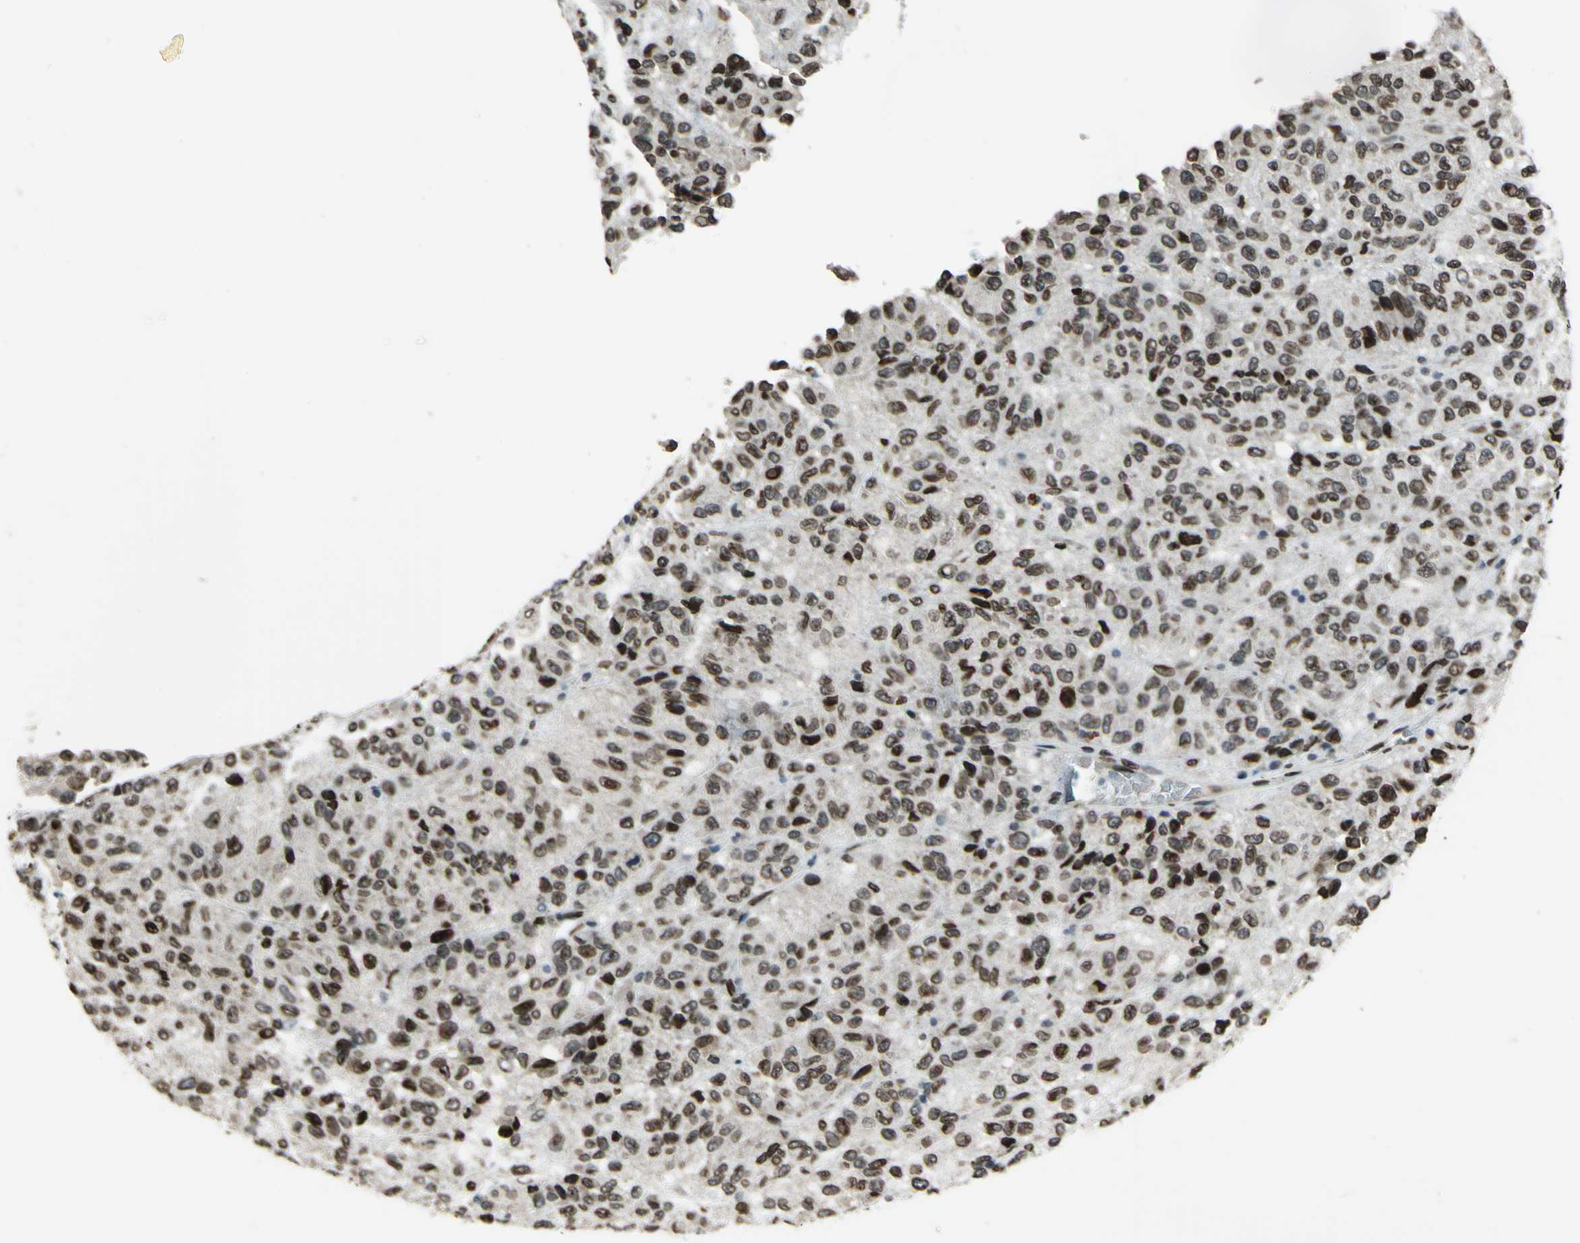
{"staining": {"intensity": "moderate", "quantity": ">75%", "location": "nuclear"}, "tissue": "melanoma", "cell_type": "Tumor cells", "image_type": "cancer", "snomed": [{"axis": "morphology", "description": "Malignant melanoma, Metastatic site"}, {"axis": "topography", "description": "Lung"}], "caption": "Protein expression analysis of human malignant melanoma (metastatic site) reveals moderate nuclear expression in about >75% of tumor cells.", "gene": "ISY1", "patient": {"sex": "male", "age": 64}}